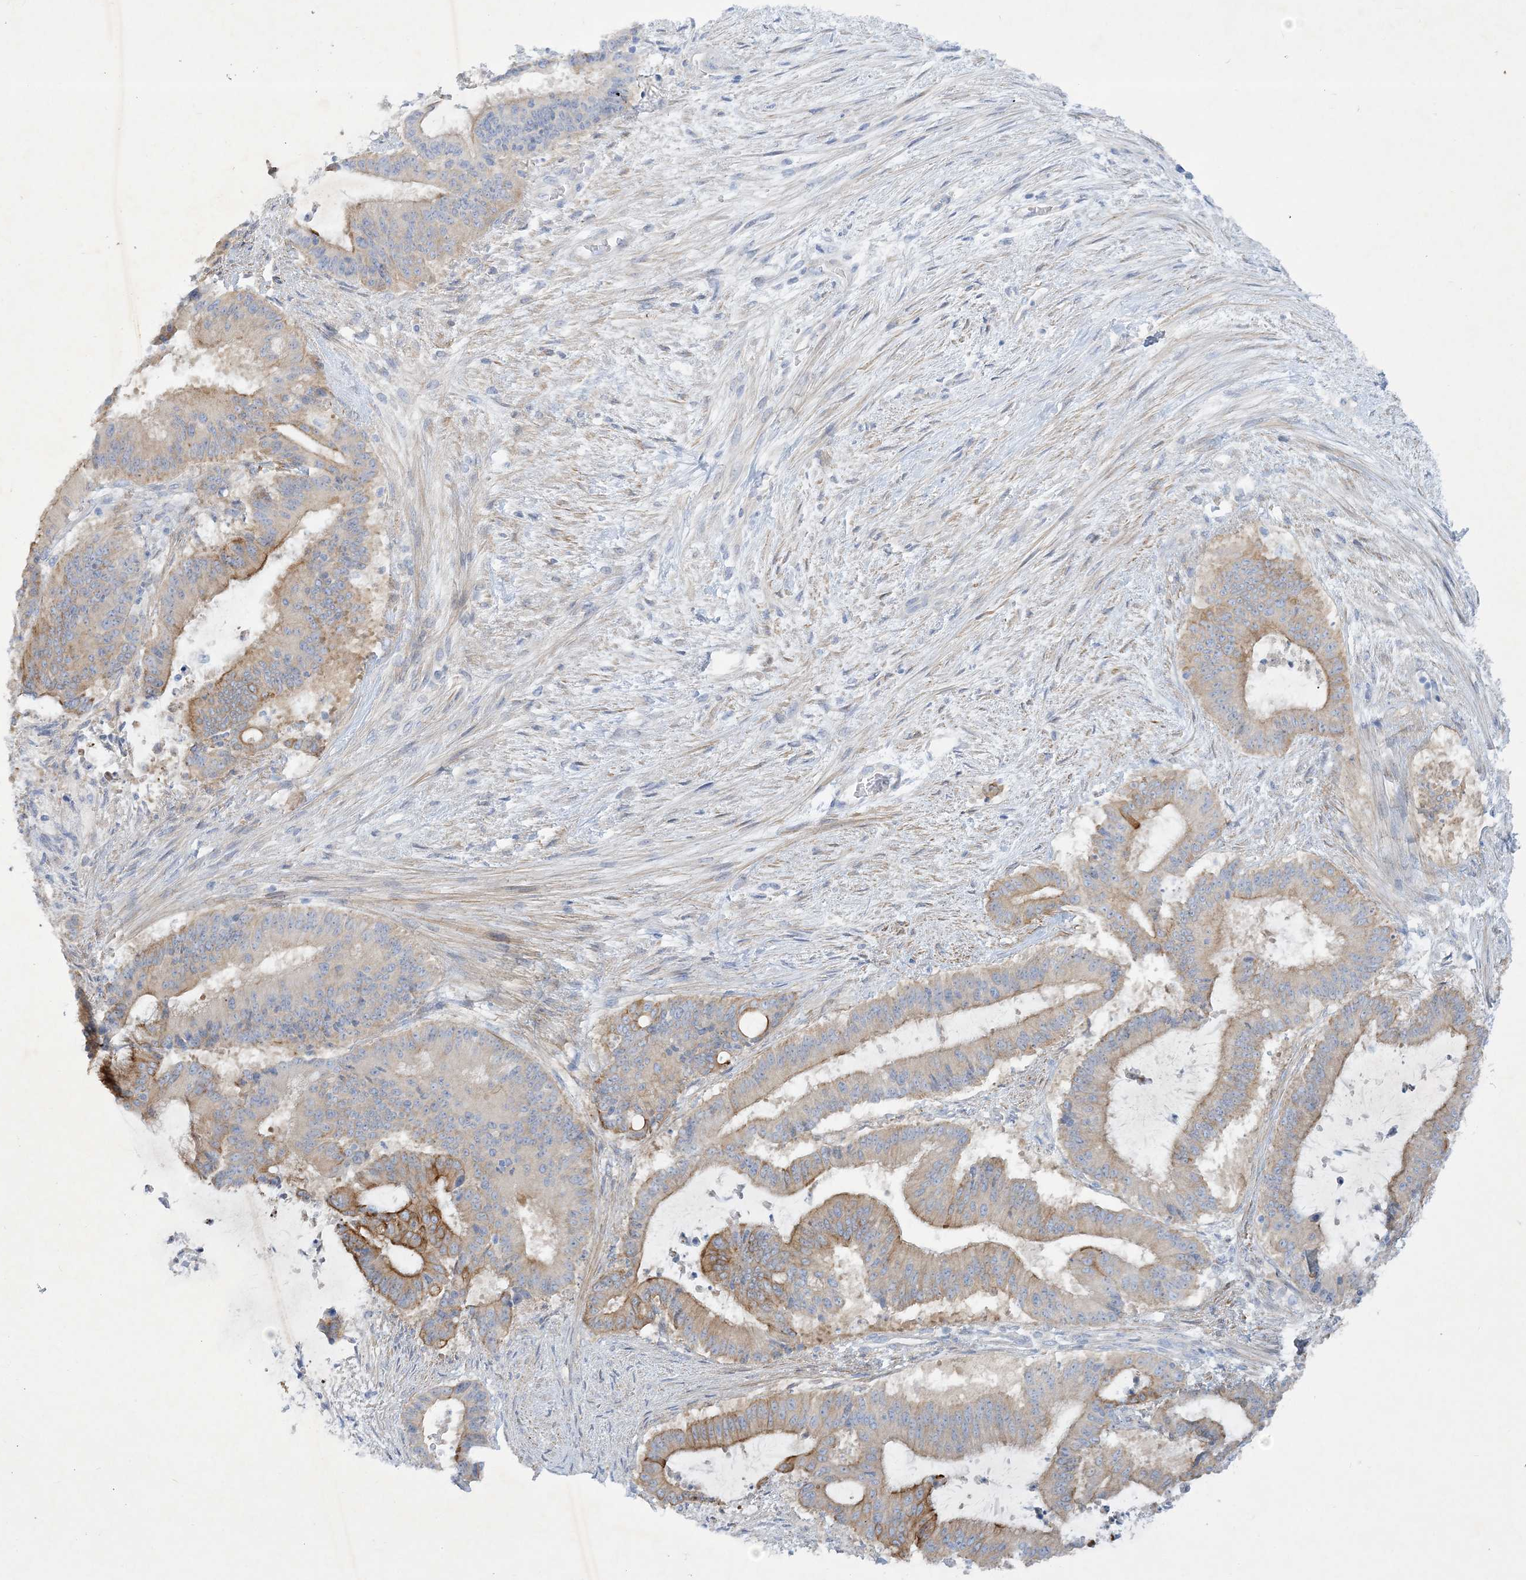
{"staining": {"intensity": "moderate", "quantity": "25%-75%", "location": "cytoplasmic/membranous"}, "tissue": "liver cancer", "cell_type": "Tumor cells", "image_type": "cancer", "snomed": [{"axis": "morphology", "description": "Normal tissue, NOS"}, {"axis": "morphology", "description": "Cholangiocarcinoma"}, {"axis": "topography", "description": "Liver"}, {"axis": "topography", "description": "Peripheral nerve tissue"}], "caption": "The histopathology image demonstrates a brown stain indicating the presence of a protein in the cytoplasmic/membranous of tumor cells in cholangiocarcinoma (liver).", "gene": "FARSB", "patient": {"sex": "female", "age": 73}}